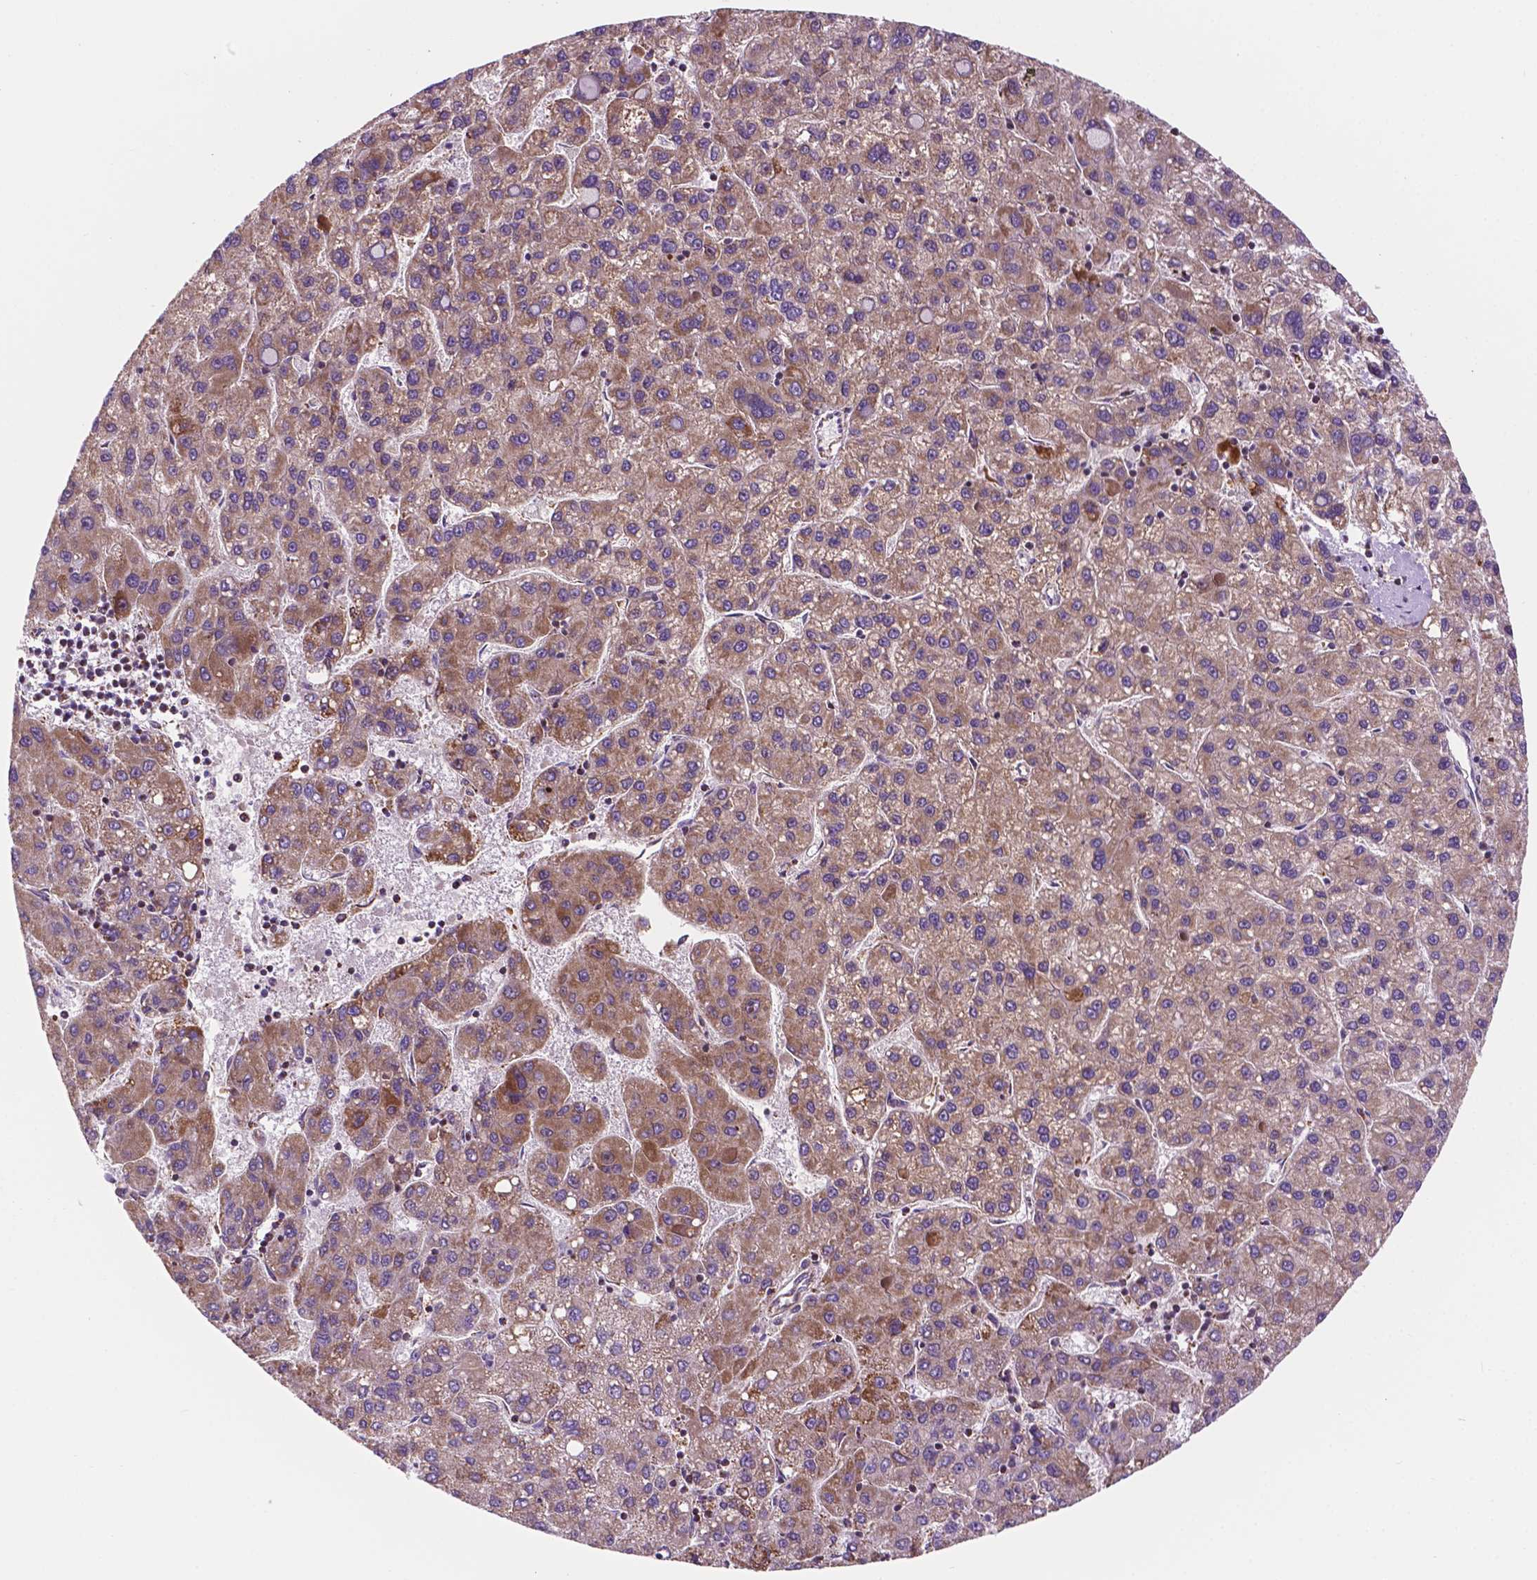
{"staining": {"intensity": "moderate", "quantity": ">75%", "location": "cytoplasmic/membranous"}, "tissue": "liver cancer", "cell_type": "Tumor cells", "image_type": "cancer", "snomed": [{"axis": "morphology", "description": "Carcinoma, Hepatocellular, NOS"}, {"axis": "topography", "description": "Liver"}], "caption": "About >75% of tumor cells in liver cancer (hepatocellular carcinoma) show moderate cytoplasmic/membranous protein positivity as visualized by brown immunohistochemical staining.", "gene": "GEMIN4", "patient": {"sex": "female", "age": 82}}